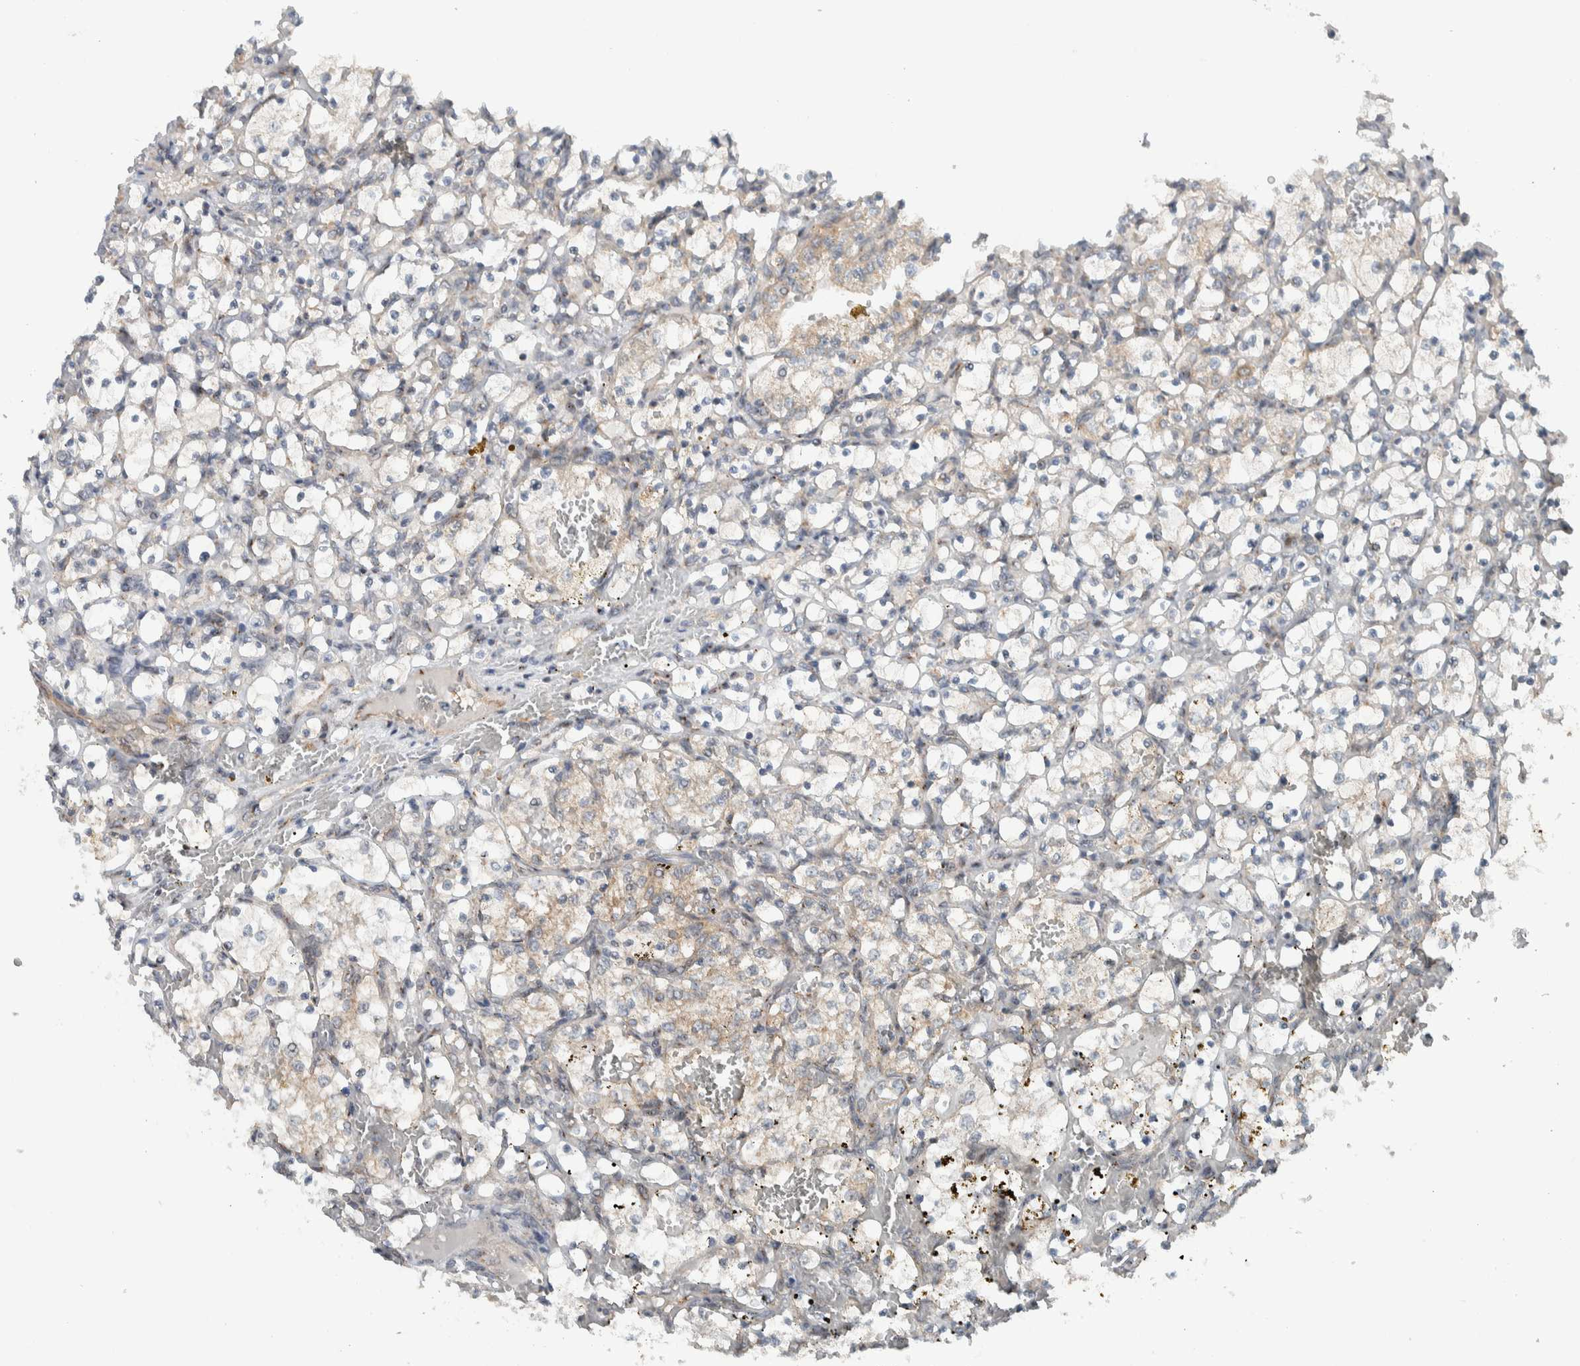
{"staining": {"intensity": "weak", "quantity": "<25%", "location": "cytoplasmic/membranous"}, "tissue": "renal cancer", "cell_type": "Tumor cells", "image_type": "cancer", "snomed": [{"axis": "morphology", "description": "Adenocarcinoma, NOS"}, {"axis": "topography", "description": "Kidney"}], "caption": "Immunohistochemistry histopathology image of human adenocarcinoma (renal) stained for a protein (brown), which demonstrates no positivity in tumor cells. (IHC, brightfield microscopy, high magnification).", "gene": "RERE", "patient": {"sex": "female", "age": 69}}